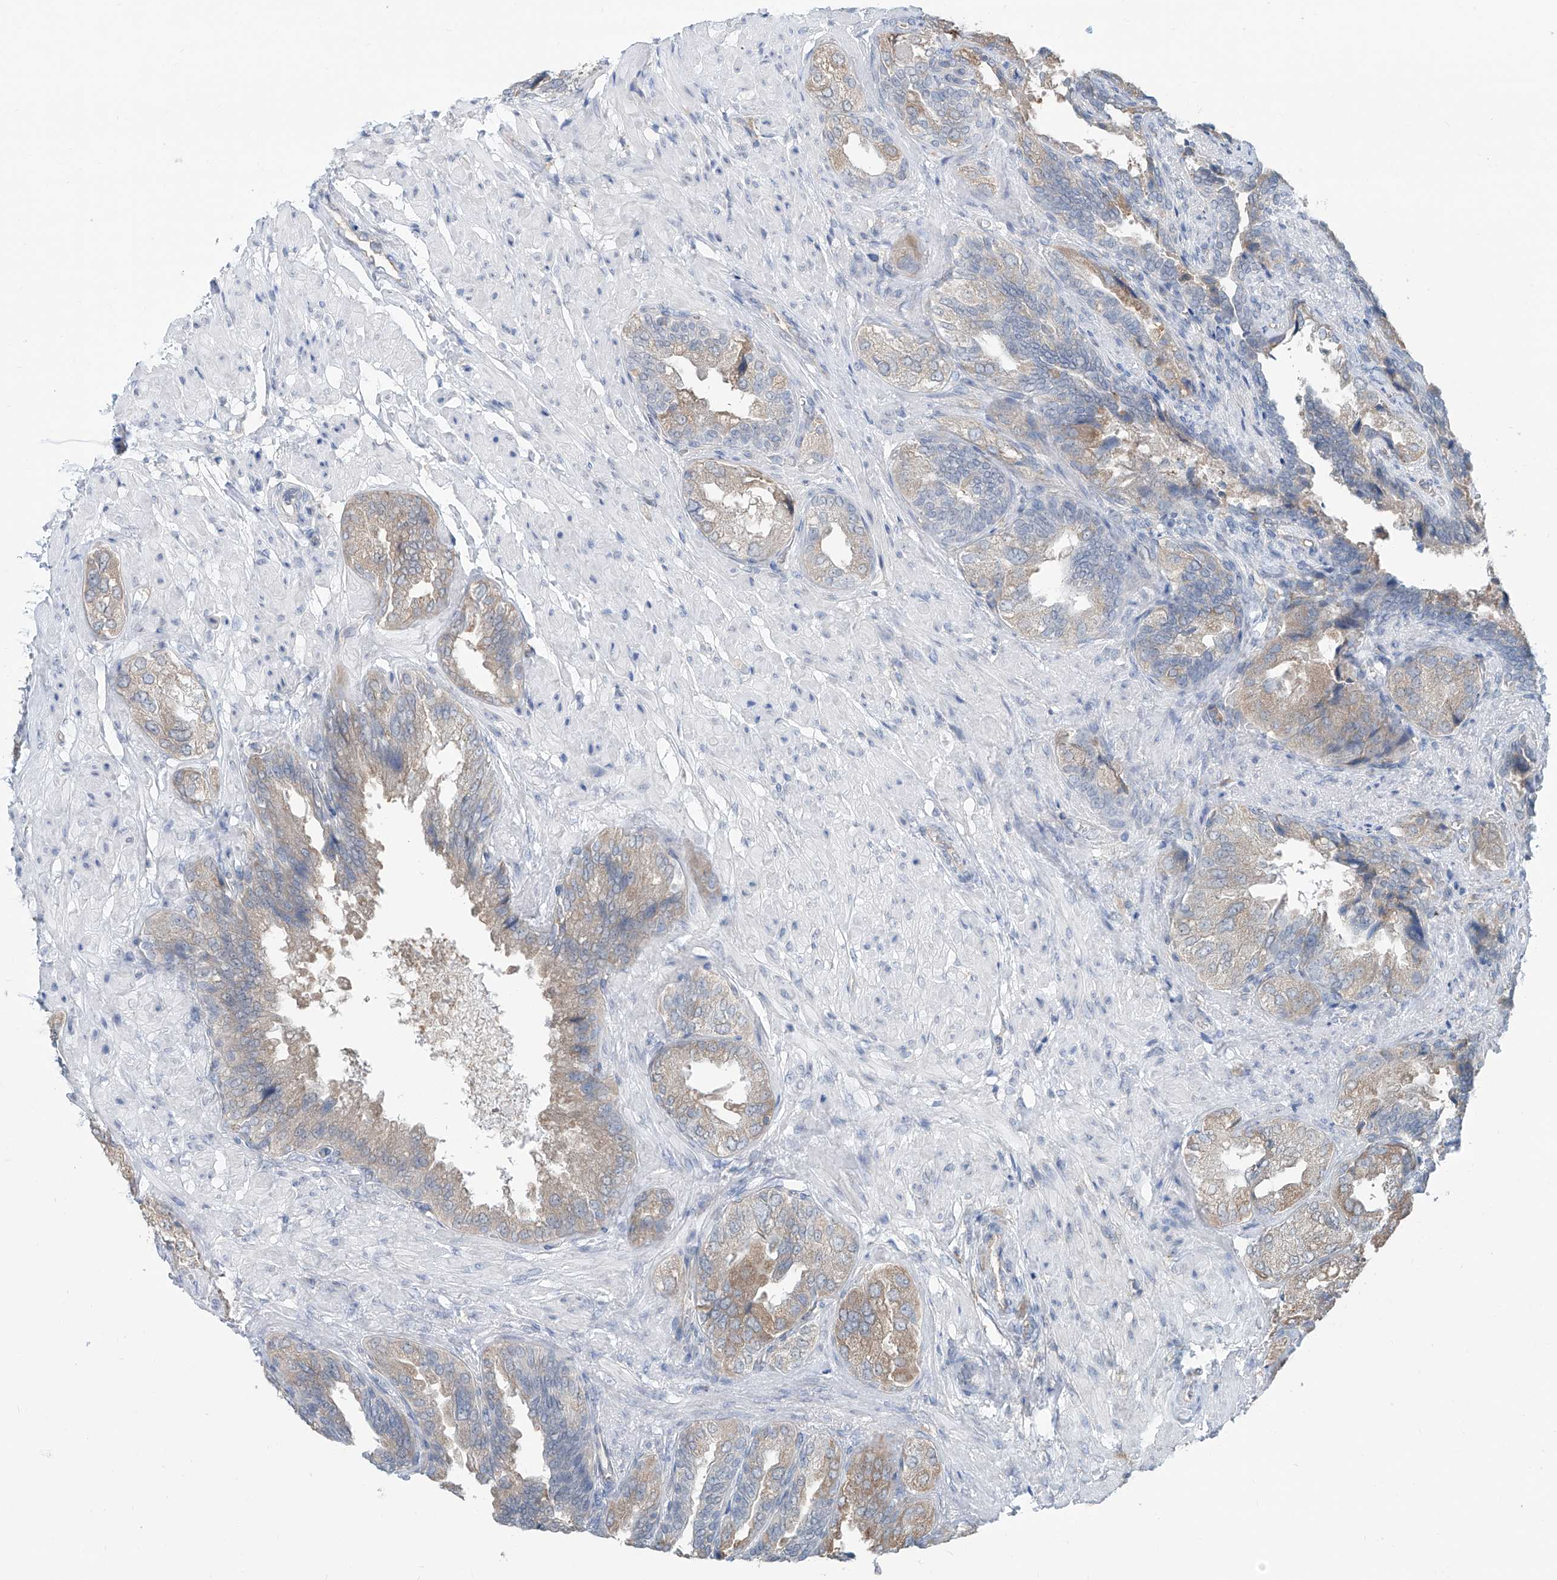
{"staining": {"intensity": "weak", "quantity": "<25%", "location": "cytoplasmic/membranous"}, "tissue": "seminal vesicle", "cell_type": "Glandular cells", "image_type": "normal", "snomed": [{"axis": "morphology", "description": "Normal tissue, NOS"}, {"axis": "topography", "description": "Seminal veicle"}, {"axis": "topography", "description": "Peripheral nerve tissue"}], "caption": "The photomicrograph demonstrates no significant expression in glandular cells of seminal vesicle.", "gene": "KCNK10", "patient": {"sex": "male", "age": 63}}